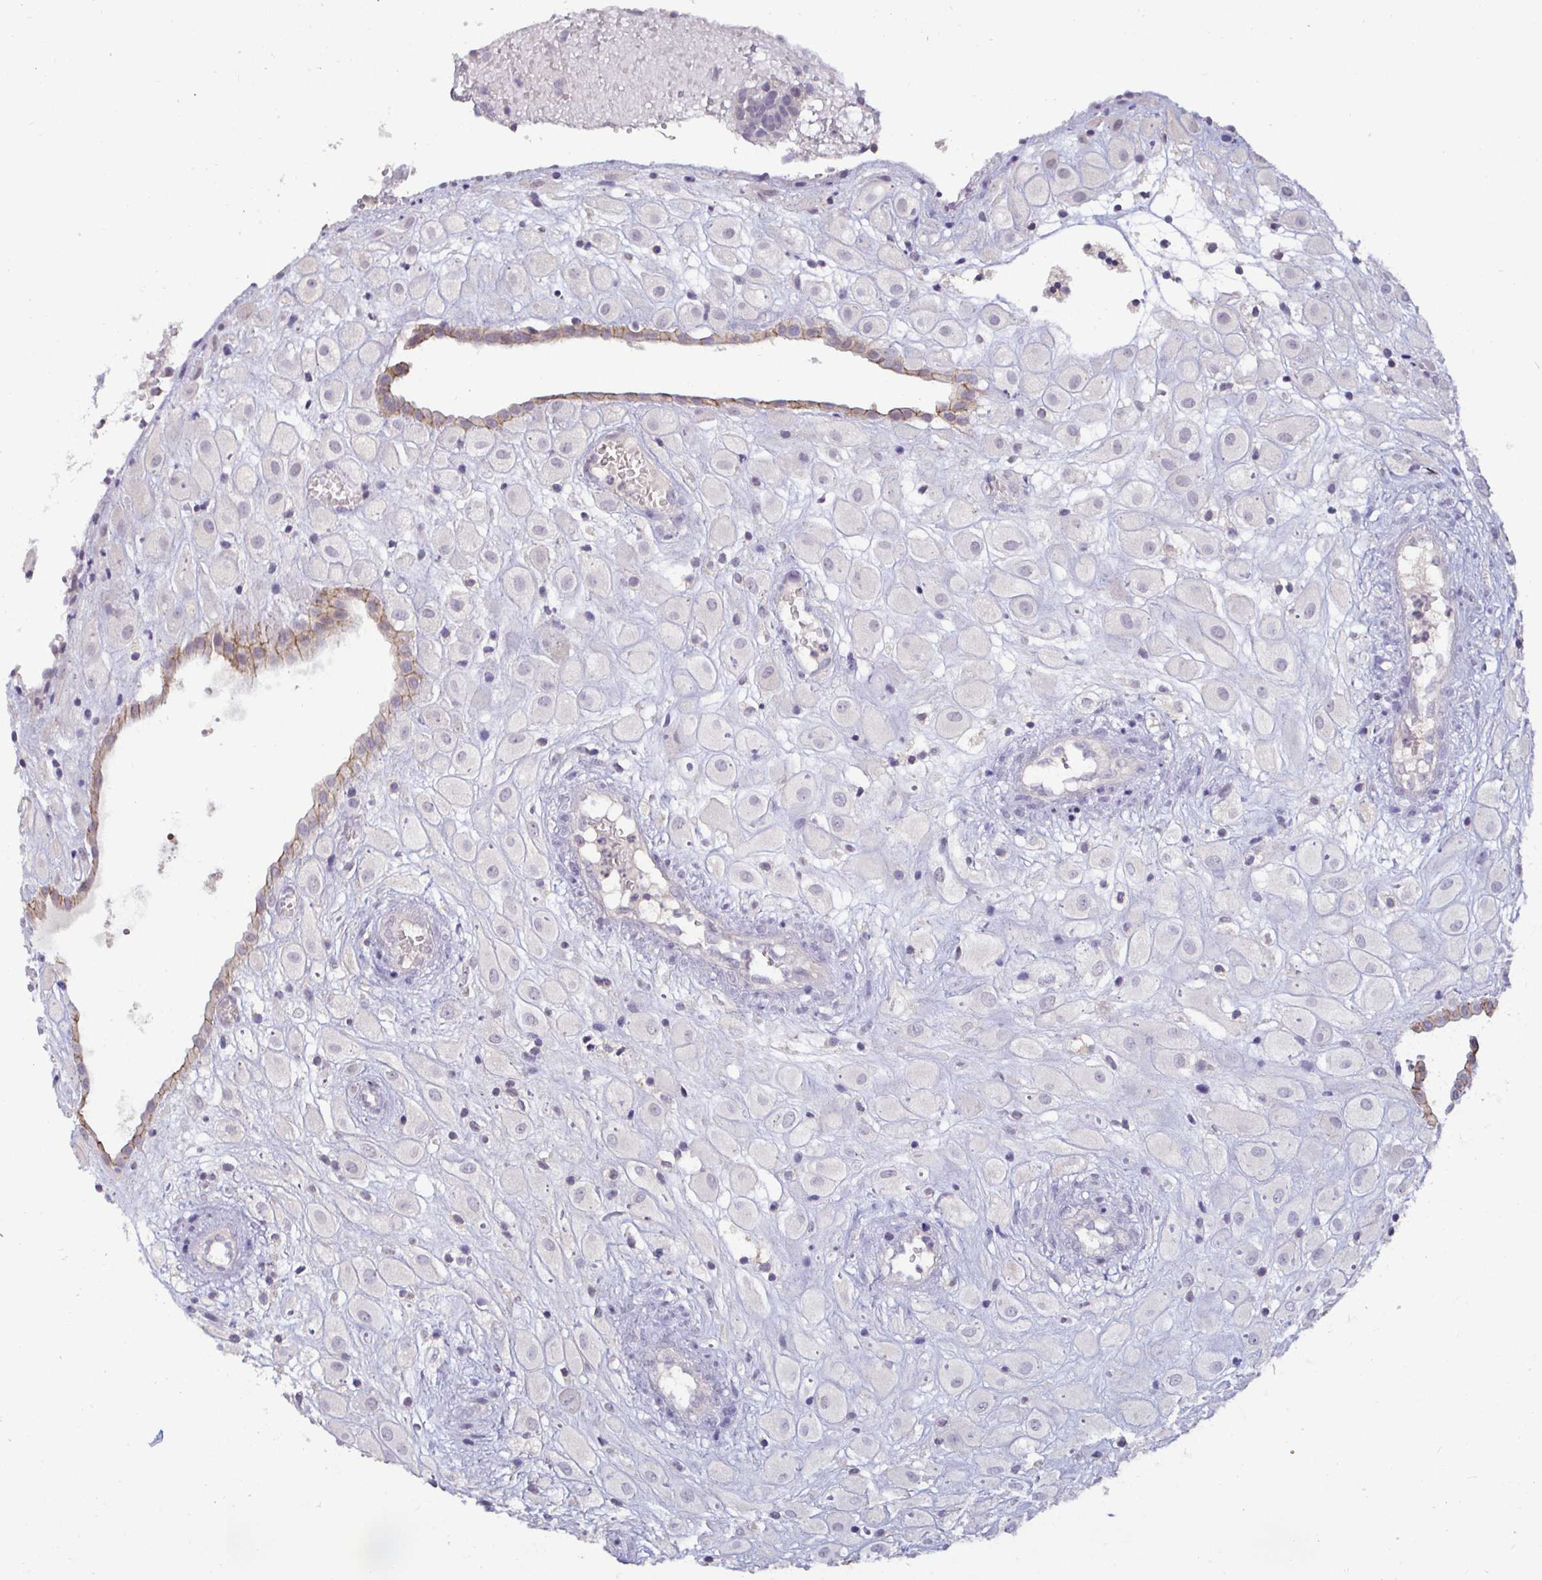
{"staining": {"intensity": "negative", "quantity": "none", "location": "none"}, "tissue": "placenta", "cell_type": "Decidual cells", "image_type": "normal", "snomed": [{"axis": "morphology", "description": "Normal tissue, NOS"}, {"axis": "topography", "description": "Placenta"}], "caption": "Immunohistochemistry (IHC) histopathology image of benign placenta: placenta stained with DAB exhibits no significant protein positivity in decidual cells.", "gene": "GSTM1", "patient": {"sex": "female", "age": 24}}